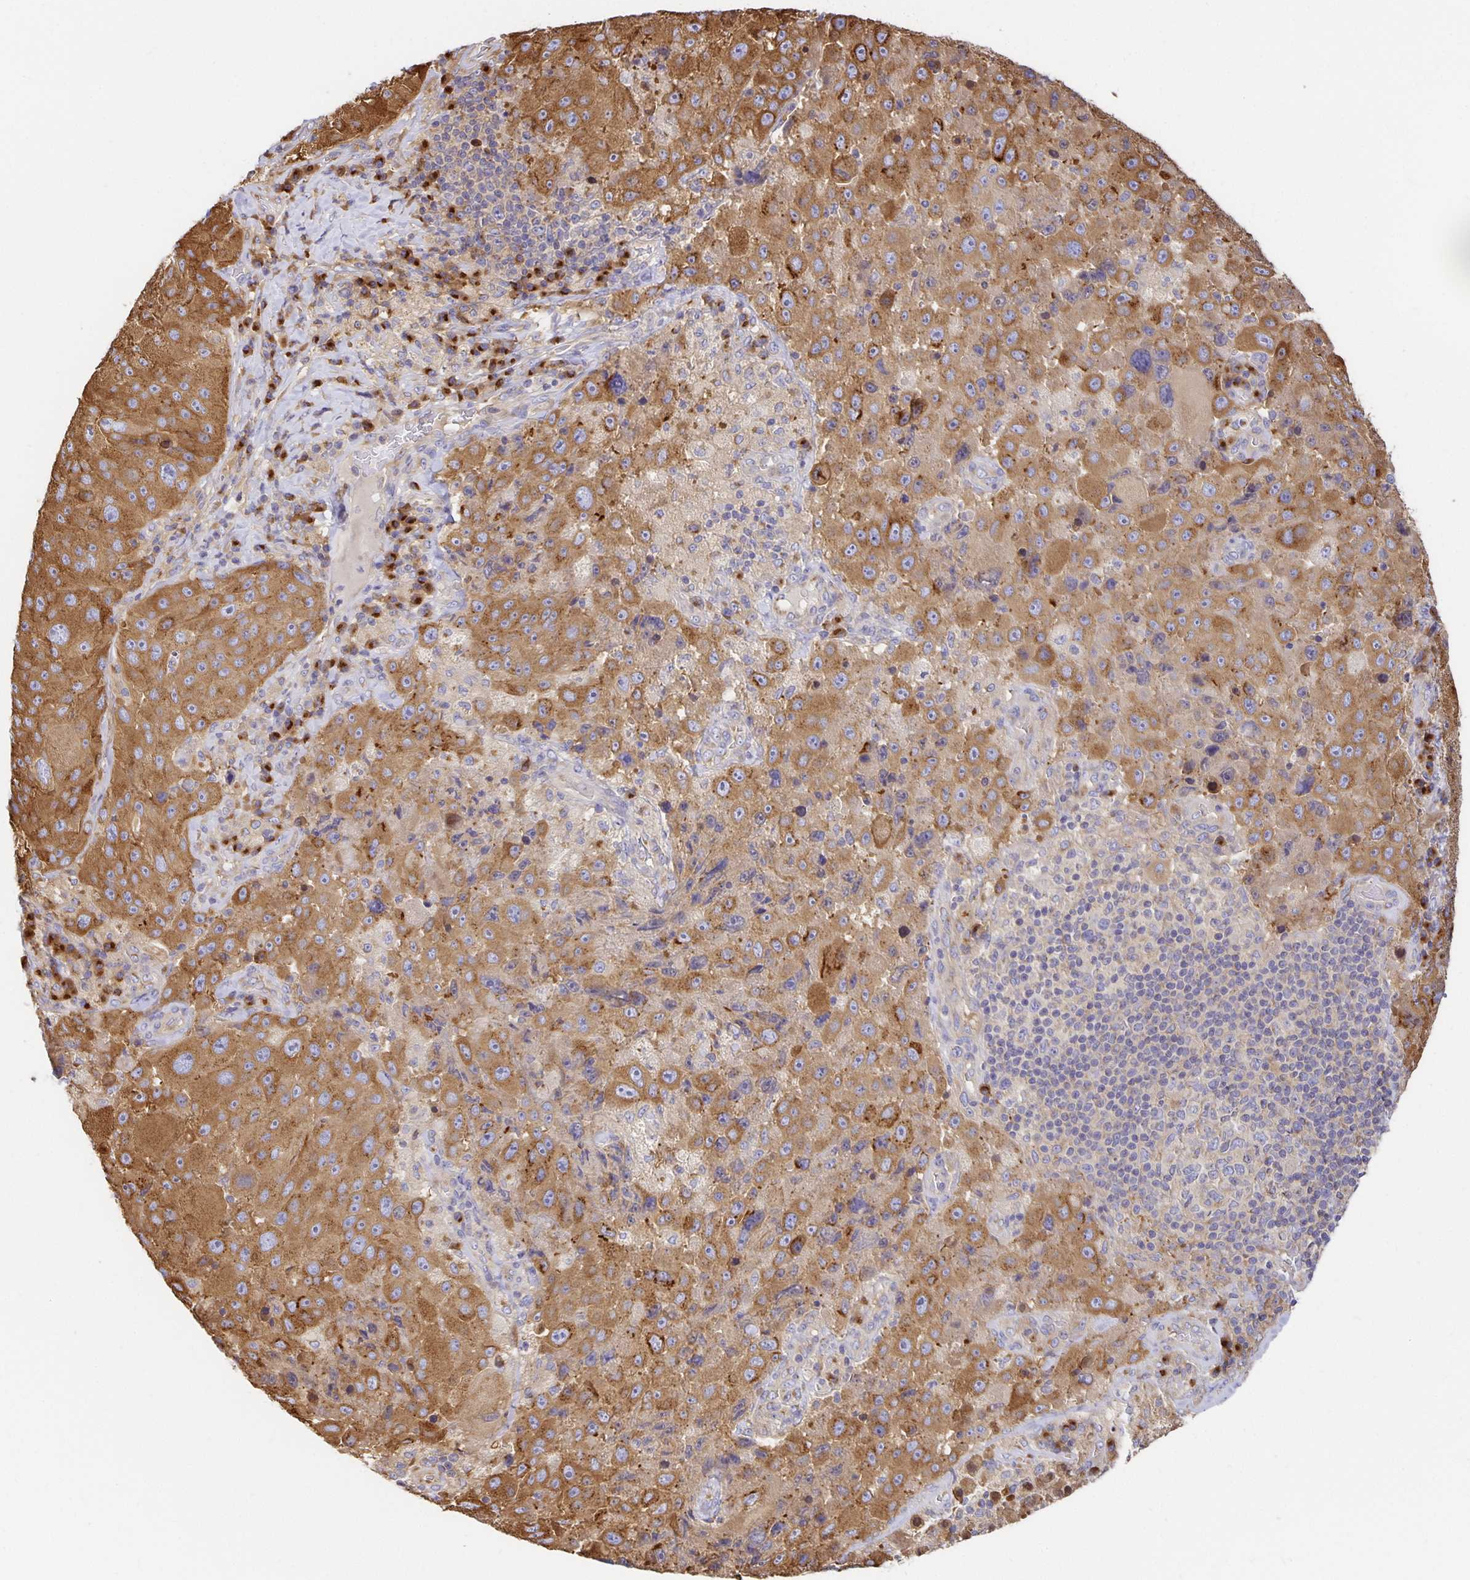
{"staining": {"intensity": "moderate", "quantity": ">75%", "location": "cytoplasmic/membranous"}, "tissue": "melanoma", "cell_type": "Tumor cells", "image_type": "cancer", "snomed": [{"axis": "morphology", "description": "Malignant melanoma, Metastatic site"}, {"axis": "topography", "description": "Lymph node"}], "caption": "Protein staining reveals moderate cytoplasmic/membranous expression in approximately >75% of tumor cells in malignant melanoma (metastatic site).", "gene": "USO1", "patient": {"sex": "male", "age": 62}}